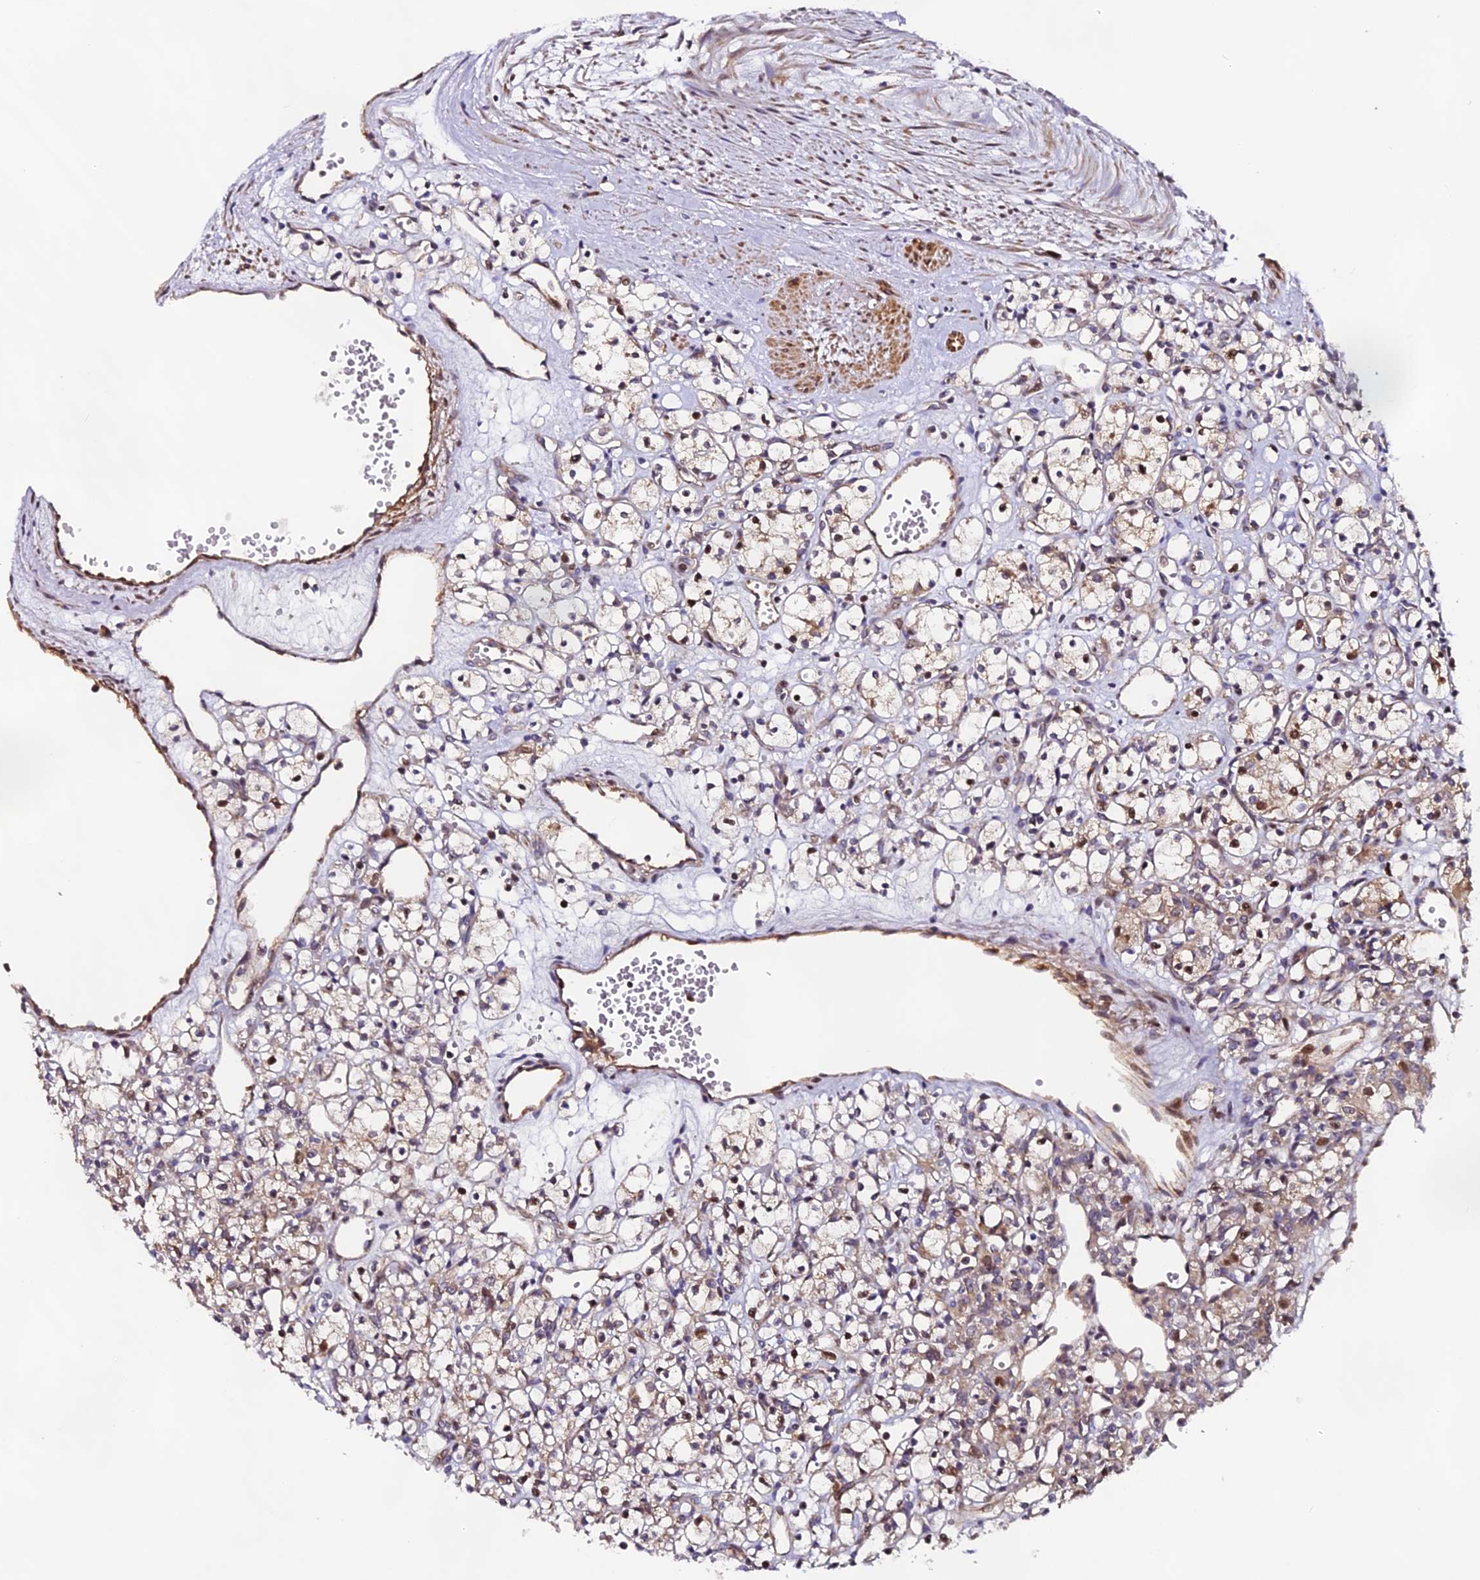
{"staining": {"intensity": "moderate", "quantity": "<25%", "location": "nuclear"}, "tissue": "renal cancer", "cell_type": "Tumor cells", "image_type": "cancer", "snomed": [{"axis": "morphology", "description": "Adenocarcinoma, NOS"}, {"axis": "topography", "description": "Kidney"}], "caption": "Adenocarcinoma (renal) stained with DAB (3,3'-diaminobenzidine) immunohistochemistry (IHC) shows low levels of moderate nuclear staining in about <25% of tumor cells.", "gene": "RAB28", "patient": {"sex": "female", "age": 59}}